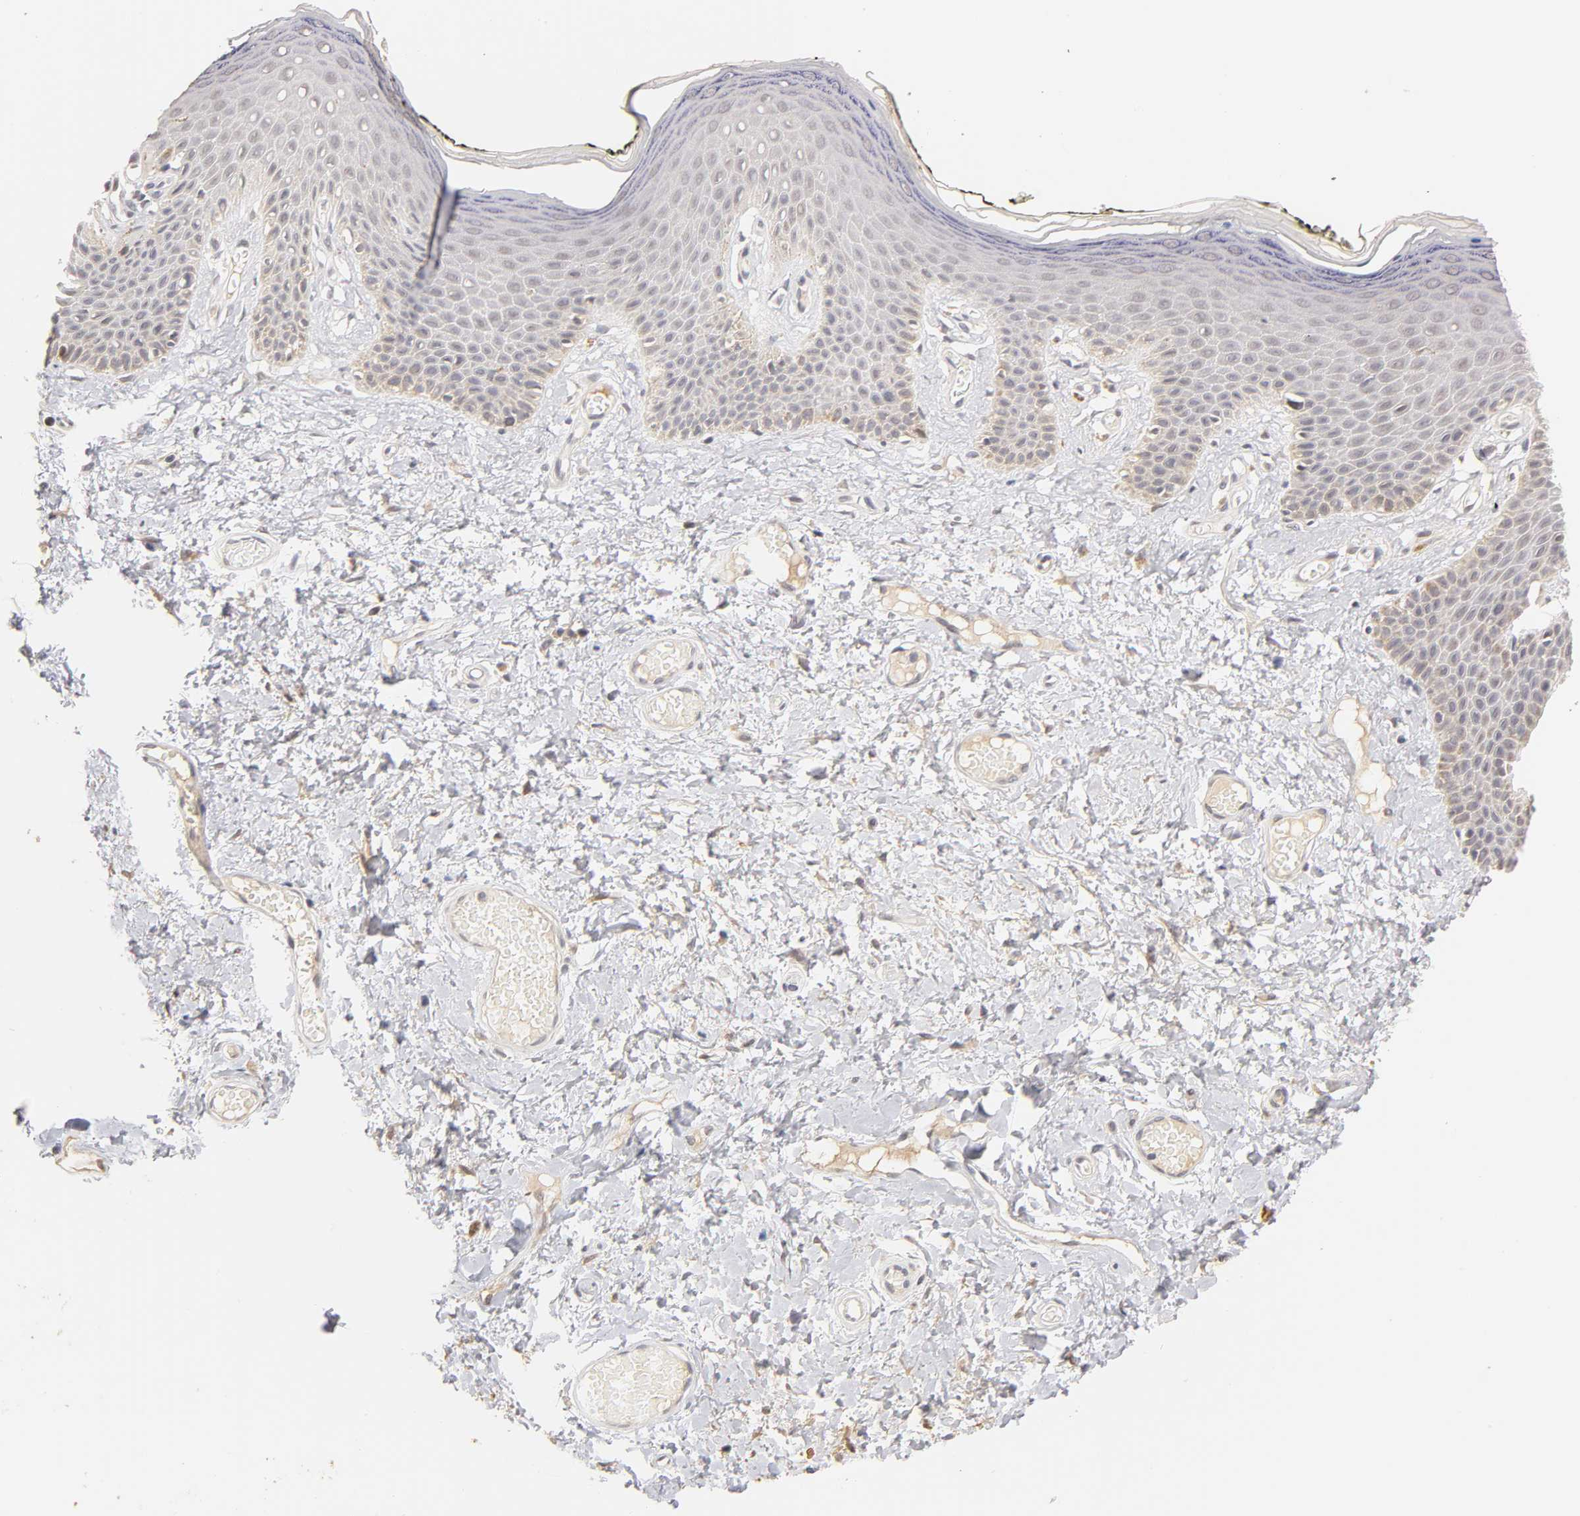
{"staining": {"intensity": "moderate", "quantity": "25%-75%", "location": "cytoplasmic/membranous,nuclear"}, "tissue": "skin", "cell_type": "Epidermal cells", "image_type": "normal", "snomed": [{"axis": "morphology", "description": "Normal tissue, NOS"}, {"axis": "morphology", "description": "Inflammation, NOS"}, {"axis": "topography", "description": "Vulva"}], "caption": "The photomicrograph displays staining of normal skin, revealing moderate cytoplasmic/membranous,nuclear protein positivity (brown color) within epidermal cells. (DAB = brown stain, brightfield microscopy at high magnification).", "gene": "GSTZ1", "patient": {"sex": "female", "age": 84}}